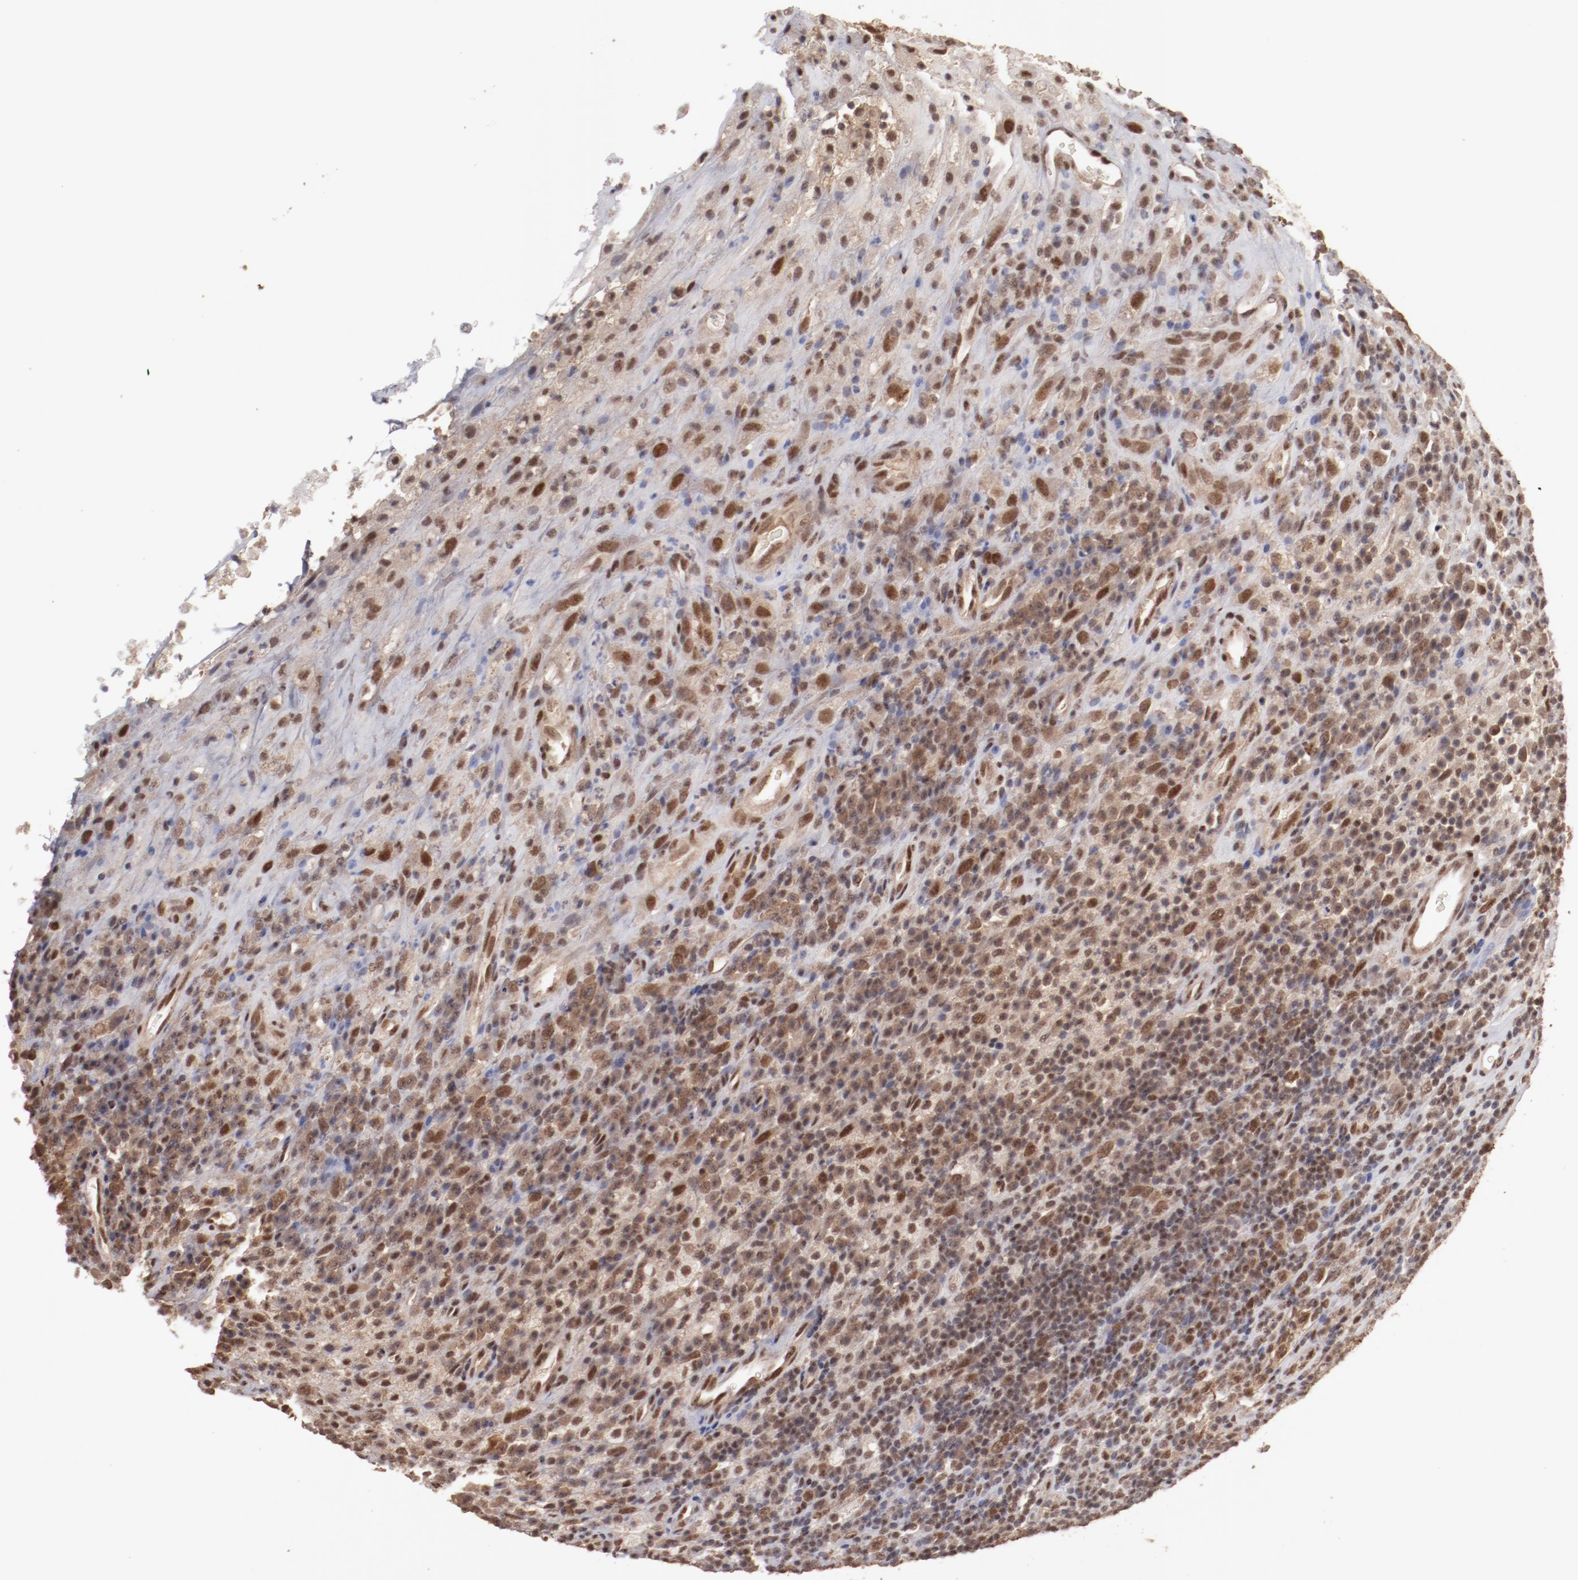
{"staining": {"intensity": "moderate", "quantity": ">75%", "location": "cytoplasmic/membranous,nuclear"}, "tissue": "testis cancer", "cell_type": "Tumor cells", "image_type": "cancer", "snomed": [{"axis": "morphology", "description": "Necrosis, NOS"}, {"axis": "morphology", "description": "Carcinoma, Embryonal, NOS"}, {"axis": "topography", "description": "Testis"}], "caption": "This image reveals testis cancer (embryonal carcinoma) stained with immunohistochemistry (IHC) to label a protein in brown. The cytoplasmic/membranous and nuclear of tumor cells show moderate positivity for the protein. Nuclei are counter-stained blue.", "gene": "CLOCK", "patient": {"sex": "male", "age": 19}}